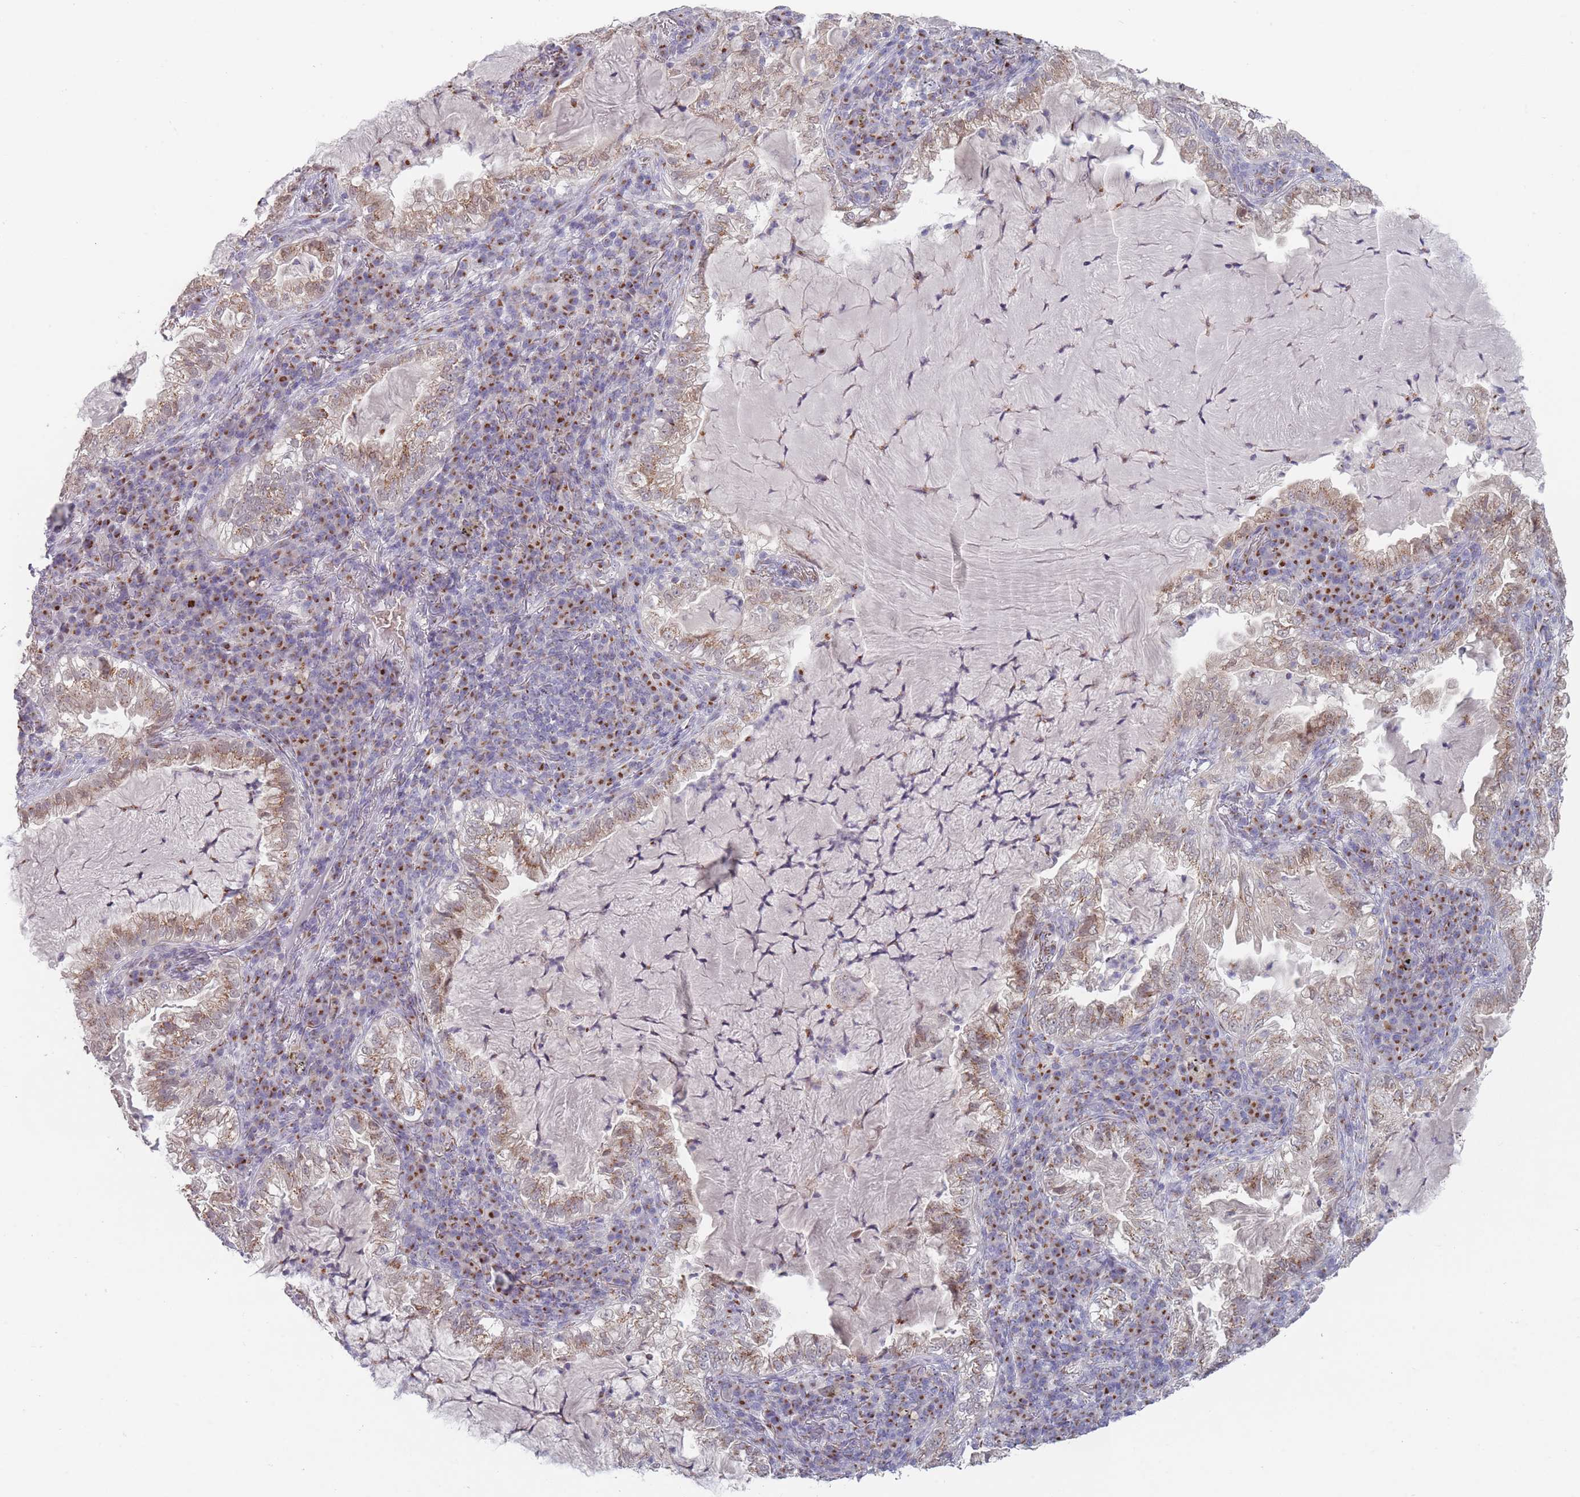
{"staining": {"intensity": "moderate", "quantity": ">75%", "location": "cytoplasmic/membranous"}, "tissue": "lung cancer", "cell_type": "Tumor cells", "image_type": "cancer", "snomed": [{"axis": "morphology", "description": "Adenocarcinoma, NOS"}, {"axis": "topography", "description": "Lung"}], "caption": "Immunohistochemistry (IHC) (DAB) staining of lung cancer (adenocarcinoma) exhibits moderate cytoplasmic/membranous protein positivity in approximately >75% of tumor cells.", "gene": "MAN1B1", "patient": {"sex": "female", "age": 73}}